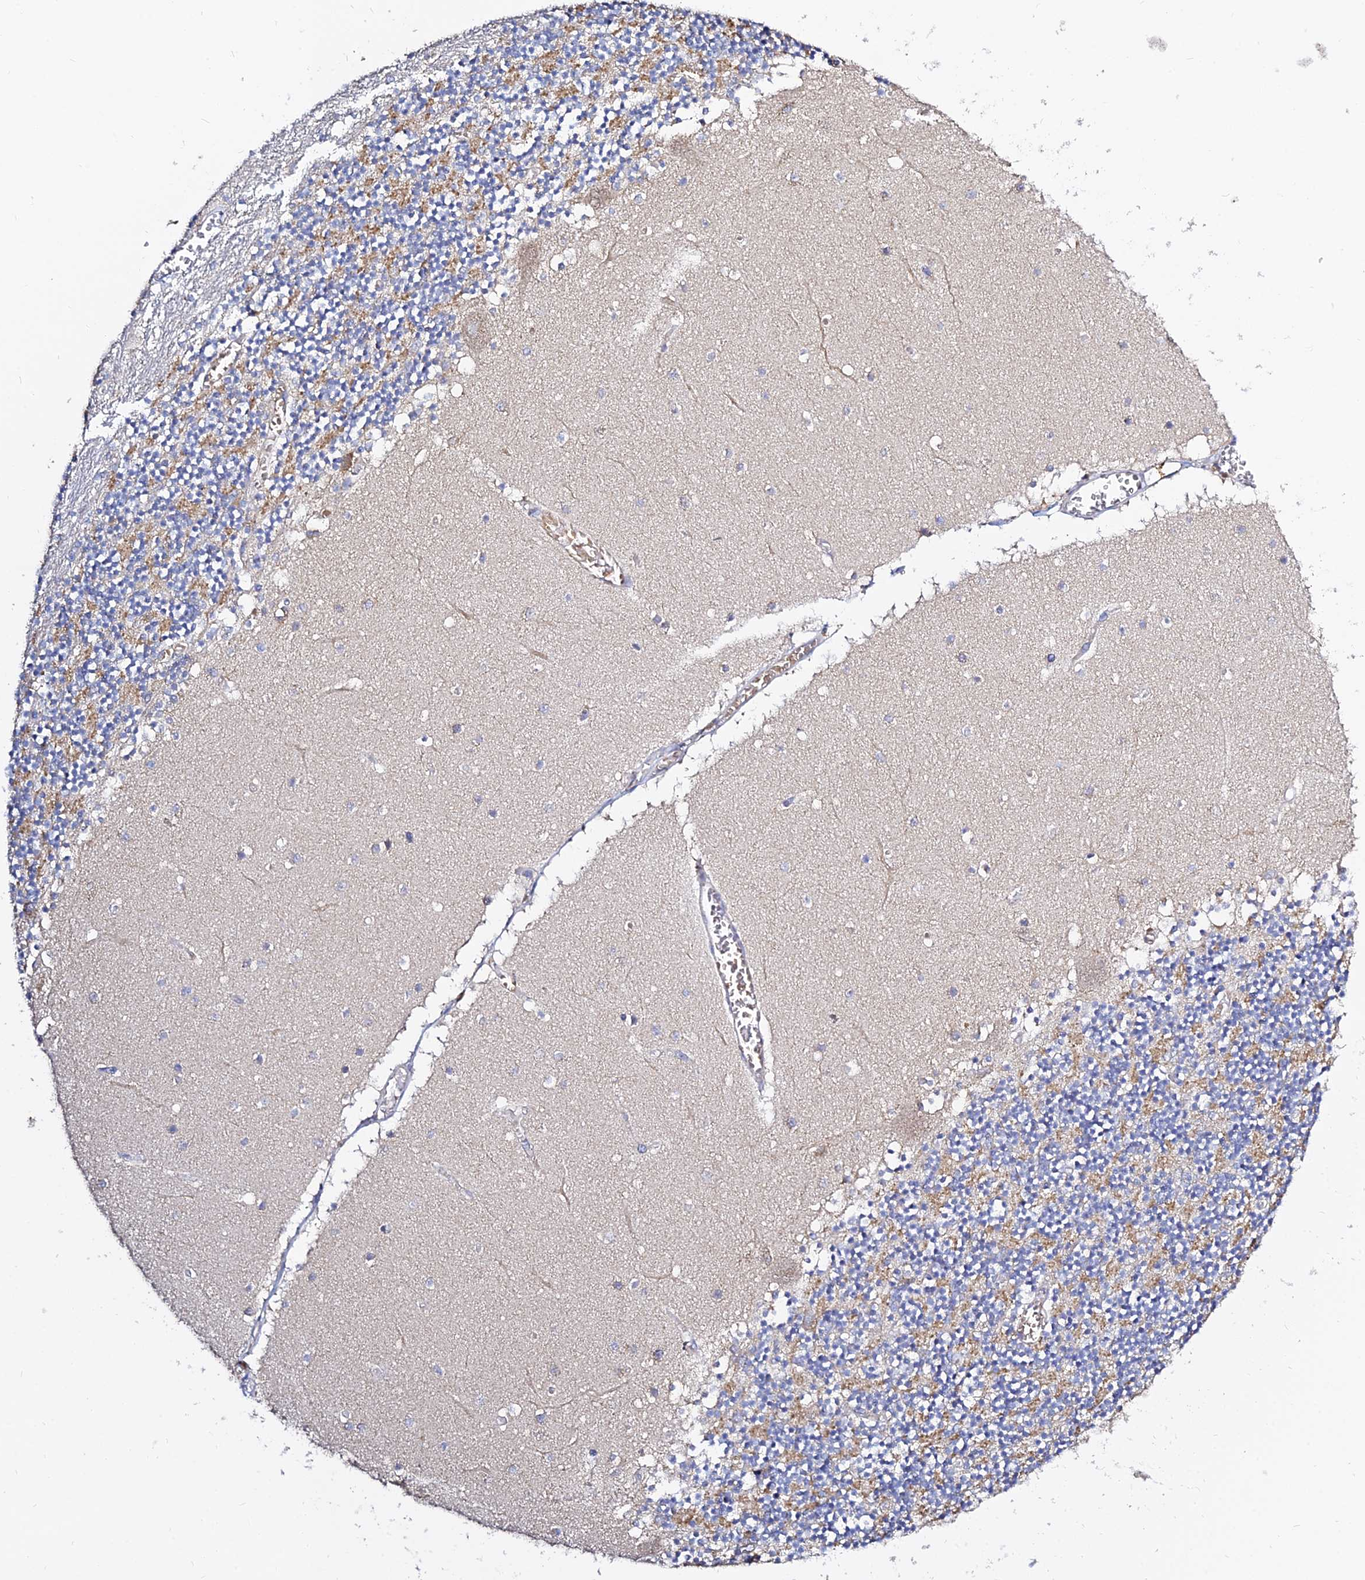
{"staining": {"intensity": "moderate", "quantity": "25%-75%", "location": "cytoplasmic/membranous"}, "tissue": "cerebellum", "cell_type": "Cells in granular layer", "image_type": "normal", "snomed": [{"axis": "morphology", "description": "Normal tissue, NOS"}, {"axis": "topography", "description": "Cerebellum"}], "caption": "A brown stain labels moderate cytoplasmic/membranous staining of a protein in cells in granular layer of benign human cerebellum.", "gene": "TYW5", "patient": {"sex": "female", "age": 28}}